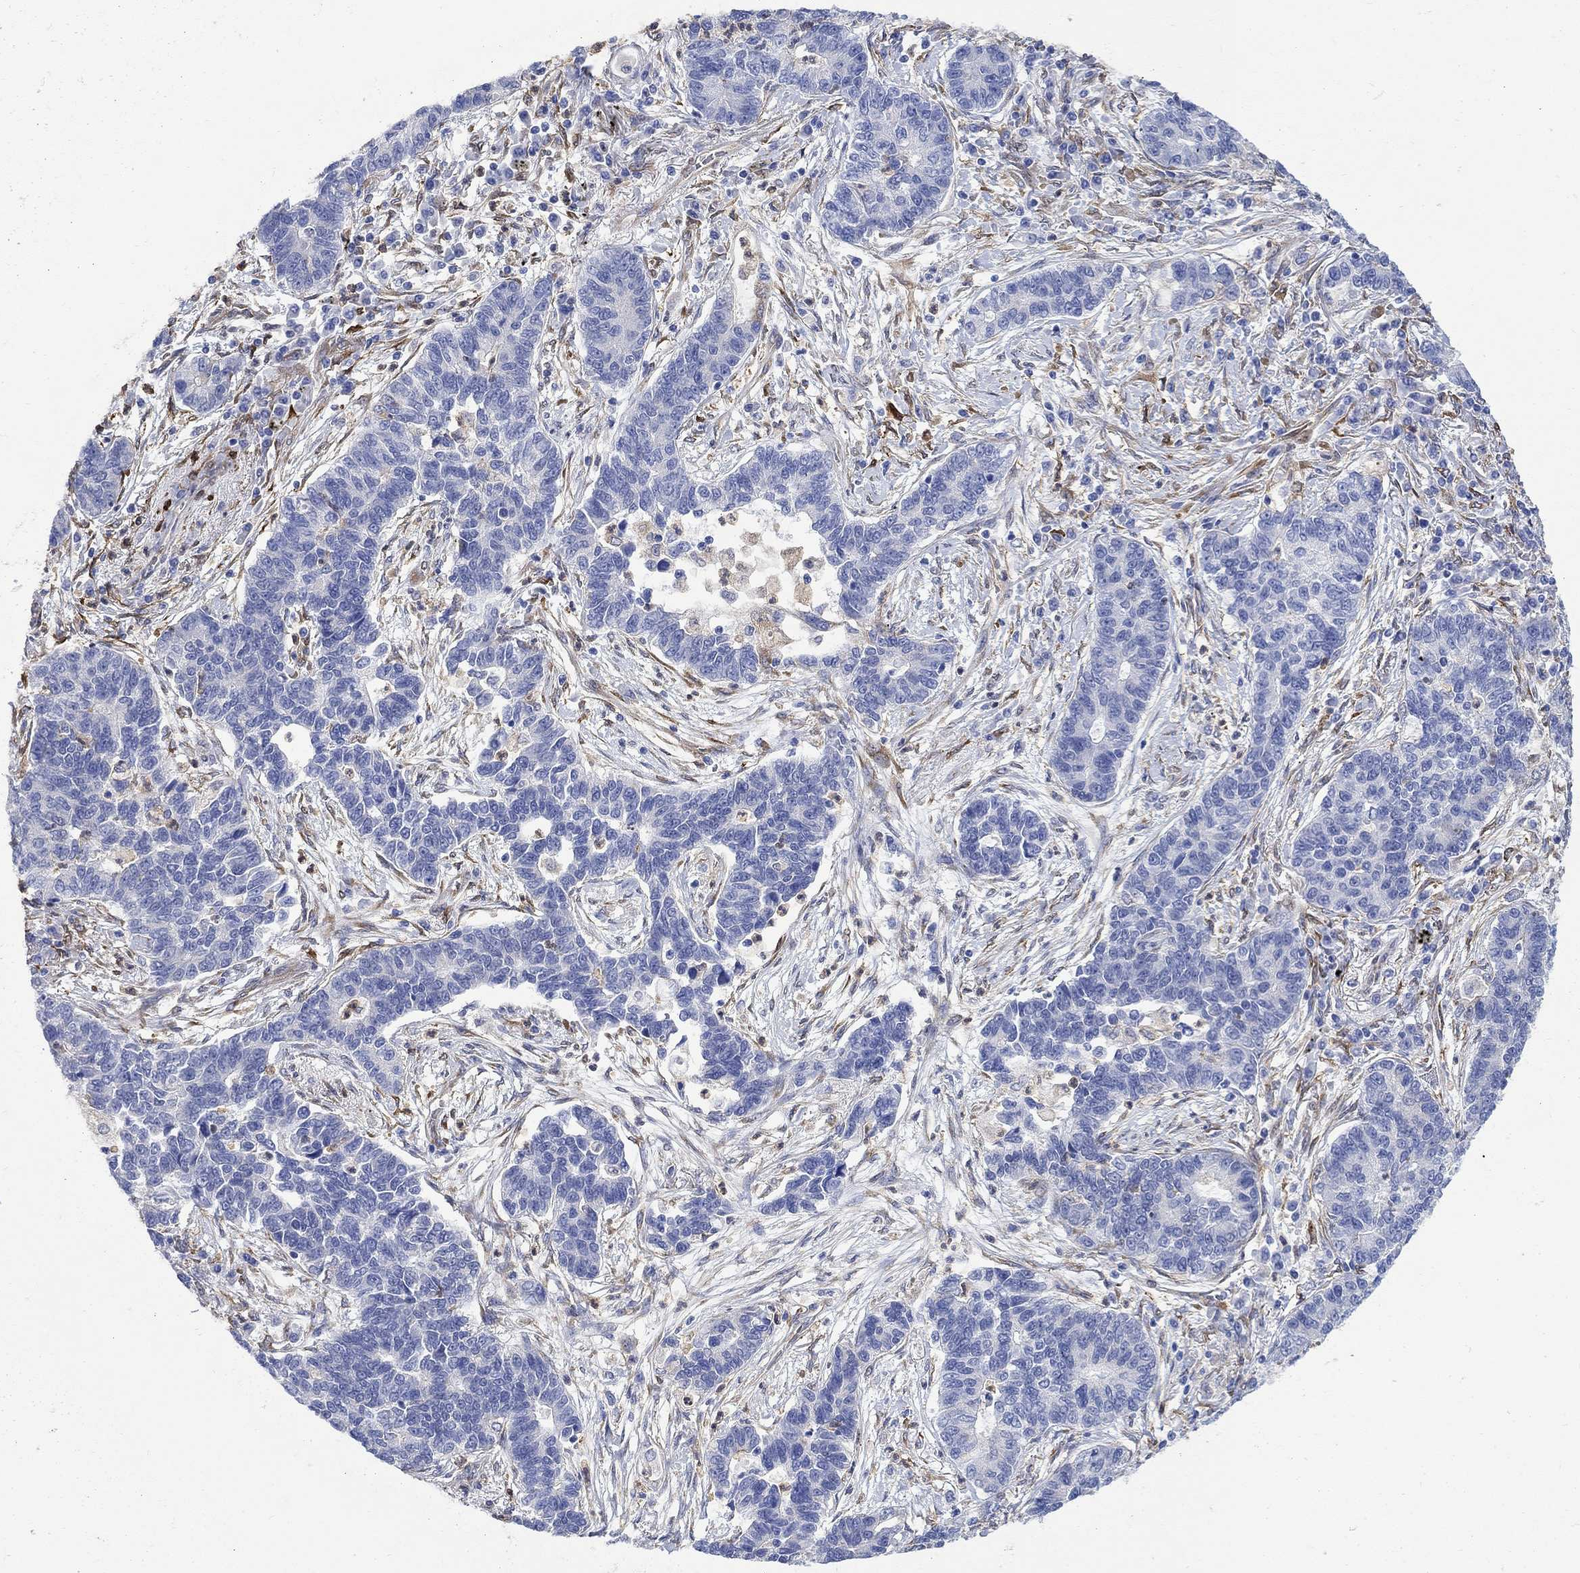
{"staining": {"intensity": "weak", "quantity": "<25%", "location": "cytoplasmic/membranous"}, "tissue": "lung cancer", "cell_type": "Tumor cells", "image_type": "cancer", "snomed": [{"axis": "morphology", "description": "Adenocarcinoma, NOS"}, {"axis": "topography", "description": "Lung"}], "caption": "Protein analysis of adenocarcinoma (lung) shows no significant staining in tumor cells.", "gene": "TGM2", "patient": {"sex": "female", "age": 57}}